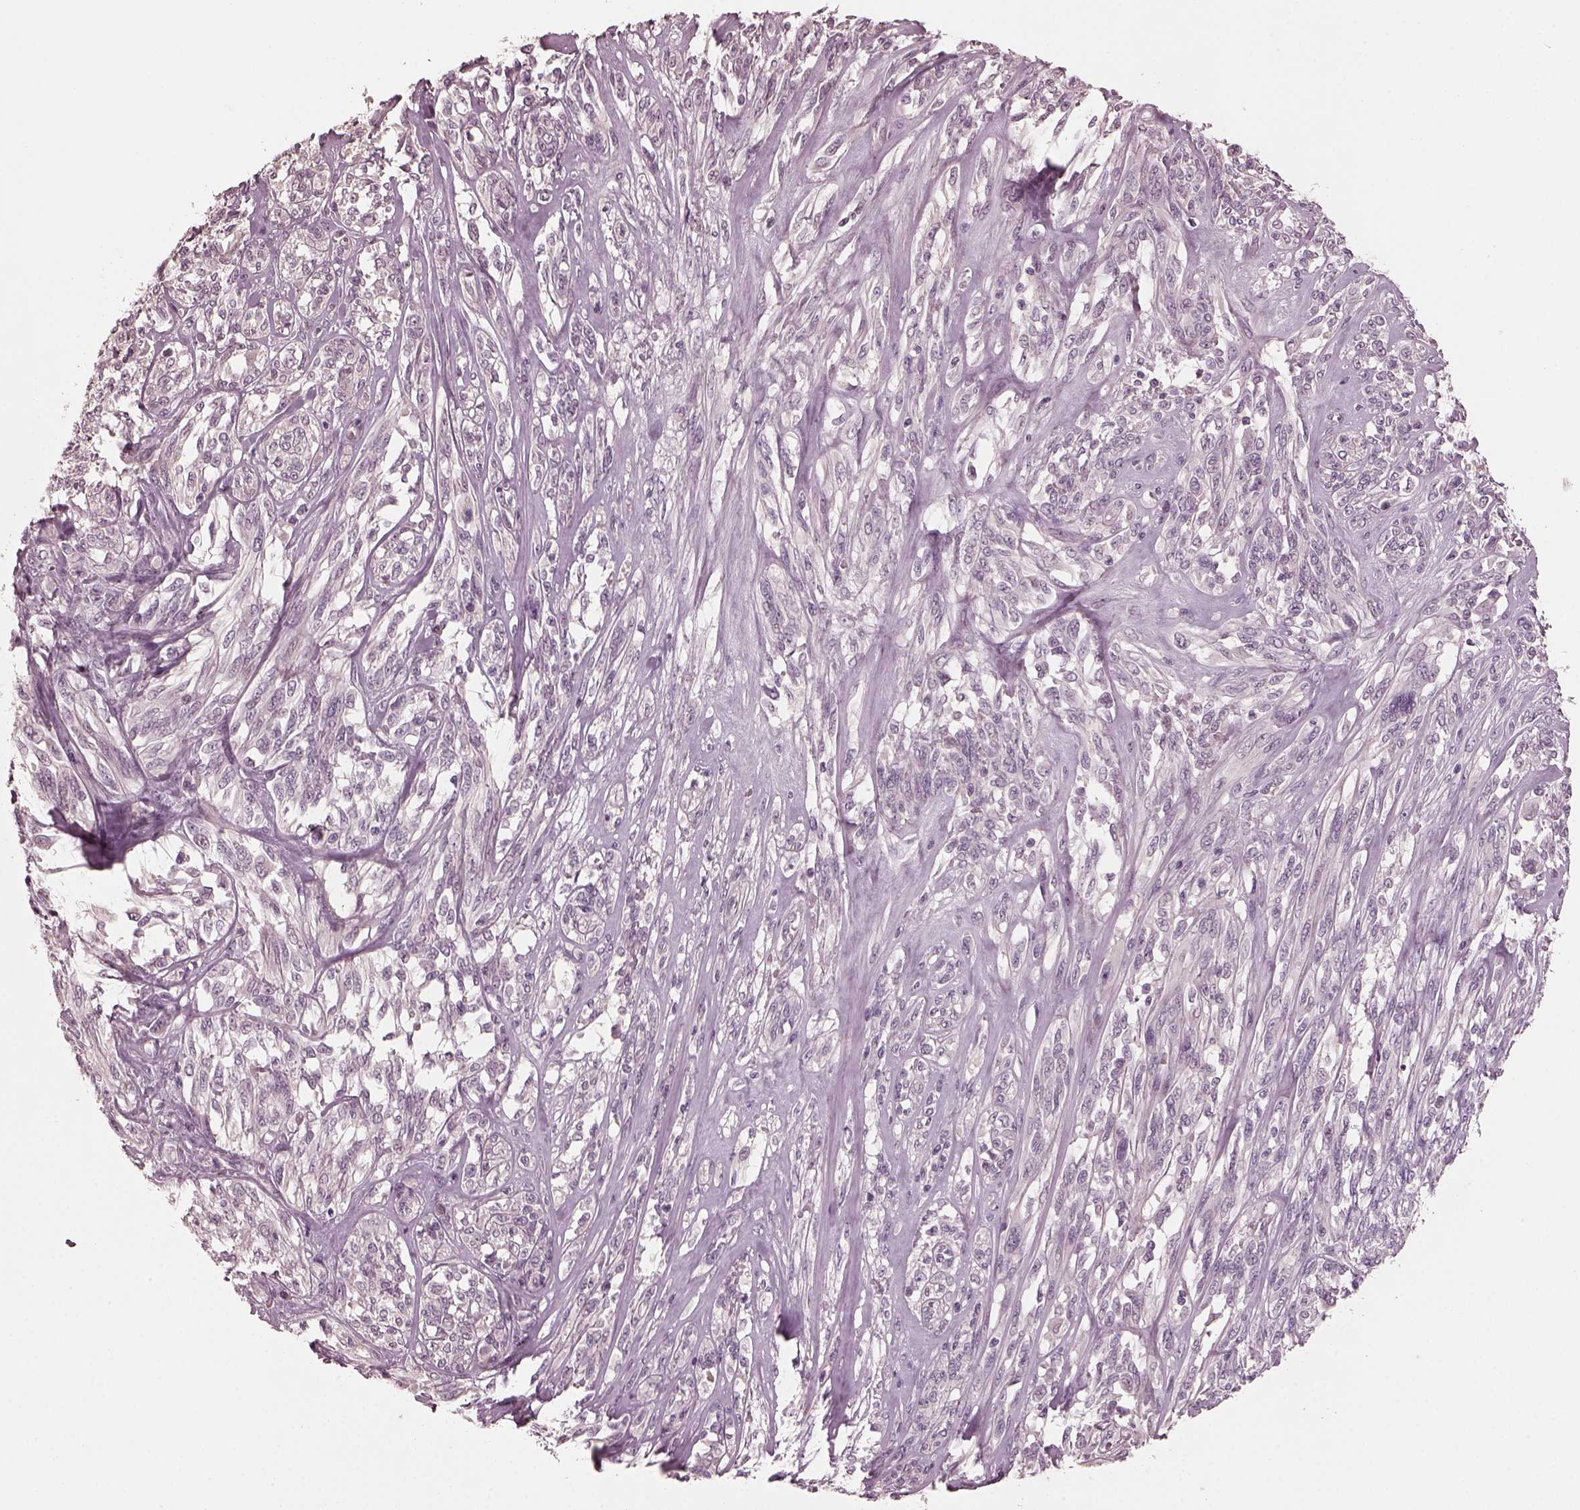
{"staining": {"intensity": "negative", "quantity": "none", "location": "none"}, "tissue": "melanoma", "cell_type": "Tumor cells", "image_type": "cancer", "snomed": [{"axis": "morphology", "description": "Malignant melanoma, NOS"}, {"axis": "topography", "description": "Skin"}], "caption": "An IHC micrograph of melanoma is shown. There is no staining in tumor cells of melanoma.", "gene": "RCVRN", "patient": {"sex": "female", "age": 91}}